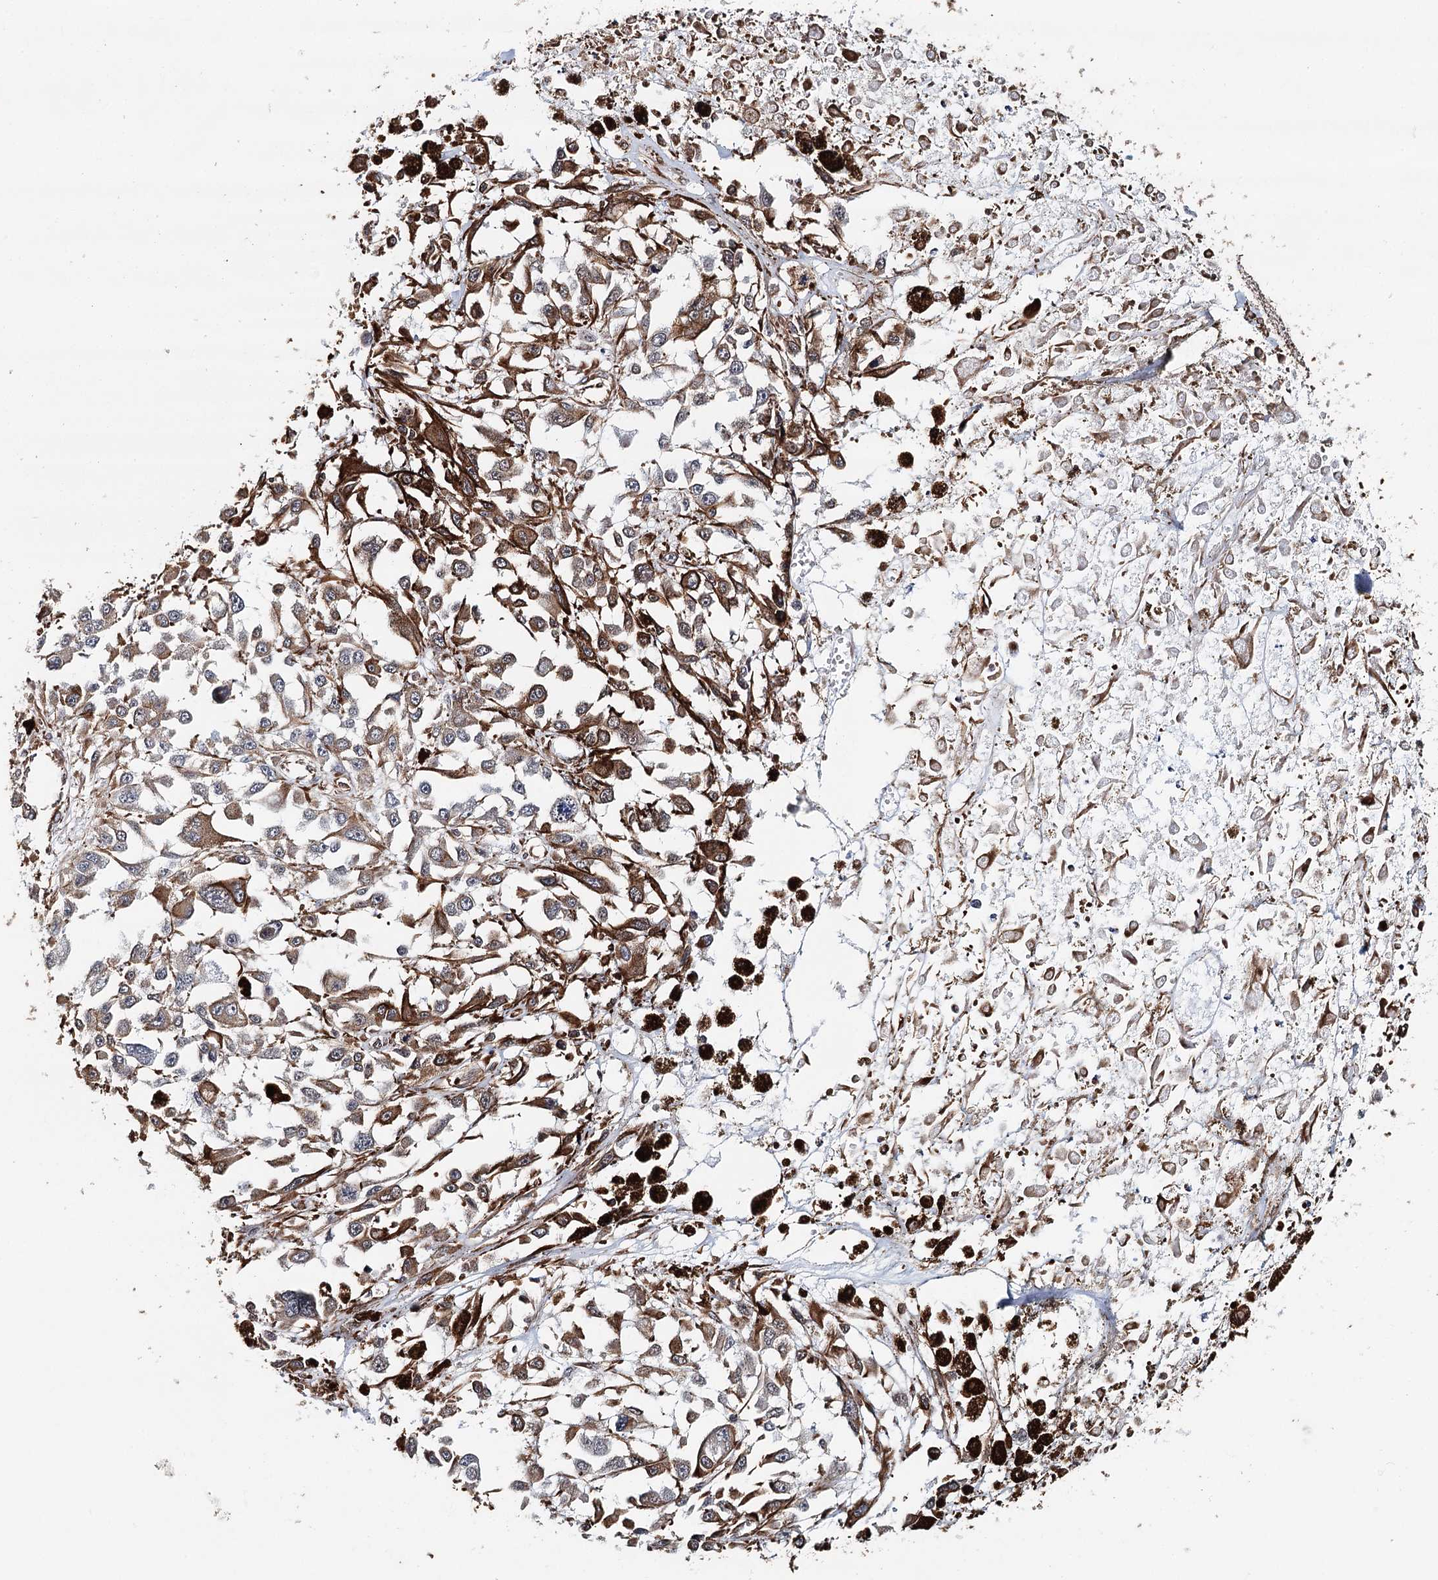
{"staining": {"intensity": "moderate", "quantity": "25%-75%", "location": "cytoplasmic/membranous"}, "tissue": "melanoma", "cell_type": "Tumor cells", "image_type": "cancer", "snomed": [{"axis": "morphology", "description": "Malignant melanoma, Metastatic site"}, {"axis": "topography", "description": "Lymph node"}], "caption": "Immunohistochemistry (IHC) of human melanoma demonstrates medium levels of moderate cytoplasmic/membranous staining in about 25%-75% of tumor cells.", "gene": "SYNPO", "patient": {"sex": "male", "age": 59}}